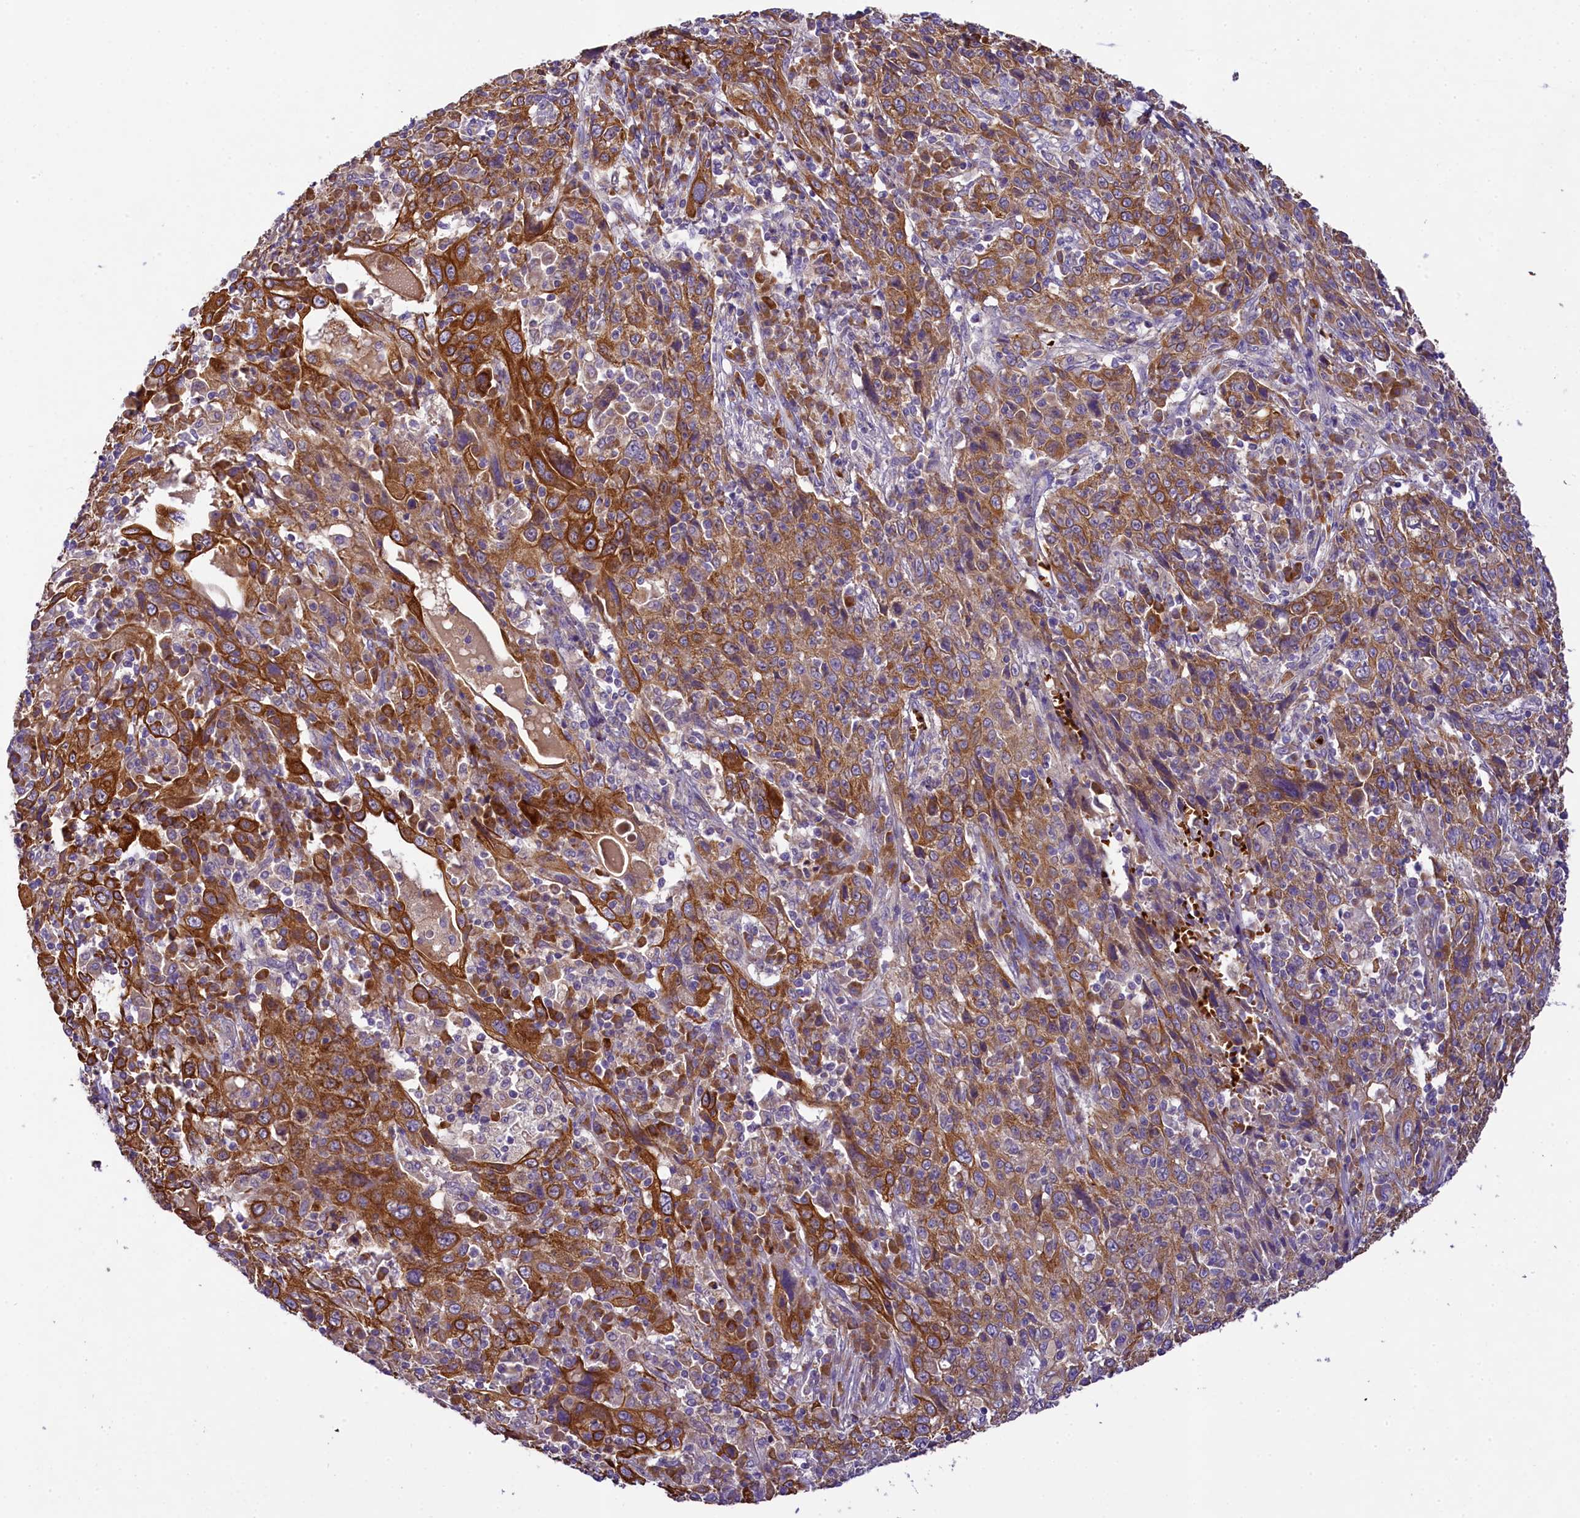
{"staining": {"intensity": "strong", "quantity": ">75%", "location": "cytoplasmic/membranous"}, "tissue": "cervical cancer", "cell_type": "Tumor cells", "image_type": "cancer", "snomed": [{"axis": "morphology", "description": "Squamous cell carcinoma, NOS"}, {"axis": "topography", "description": "Cervix"}], "caption": "Squamous cell carcinoma (cervical) was stained to show a protein in brown. There is high levels of strong cytoplasmic/membranous expression in about >75% of tumor cells. (DAB (3,3'-diaminobenzidine) = brown stain, brightfield microscopy at high magnification).", "gene": "LARP4", "patient": {"sex": "female", "age": 46}}